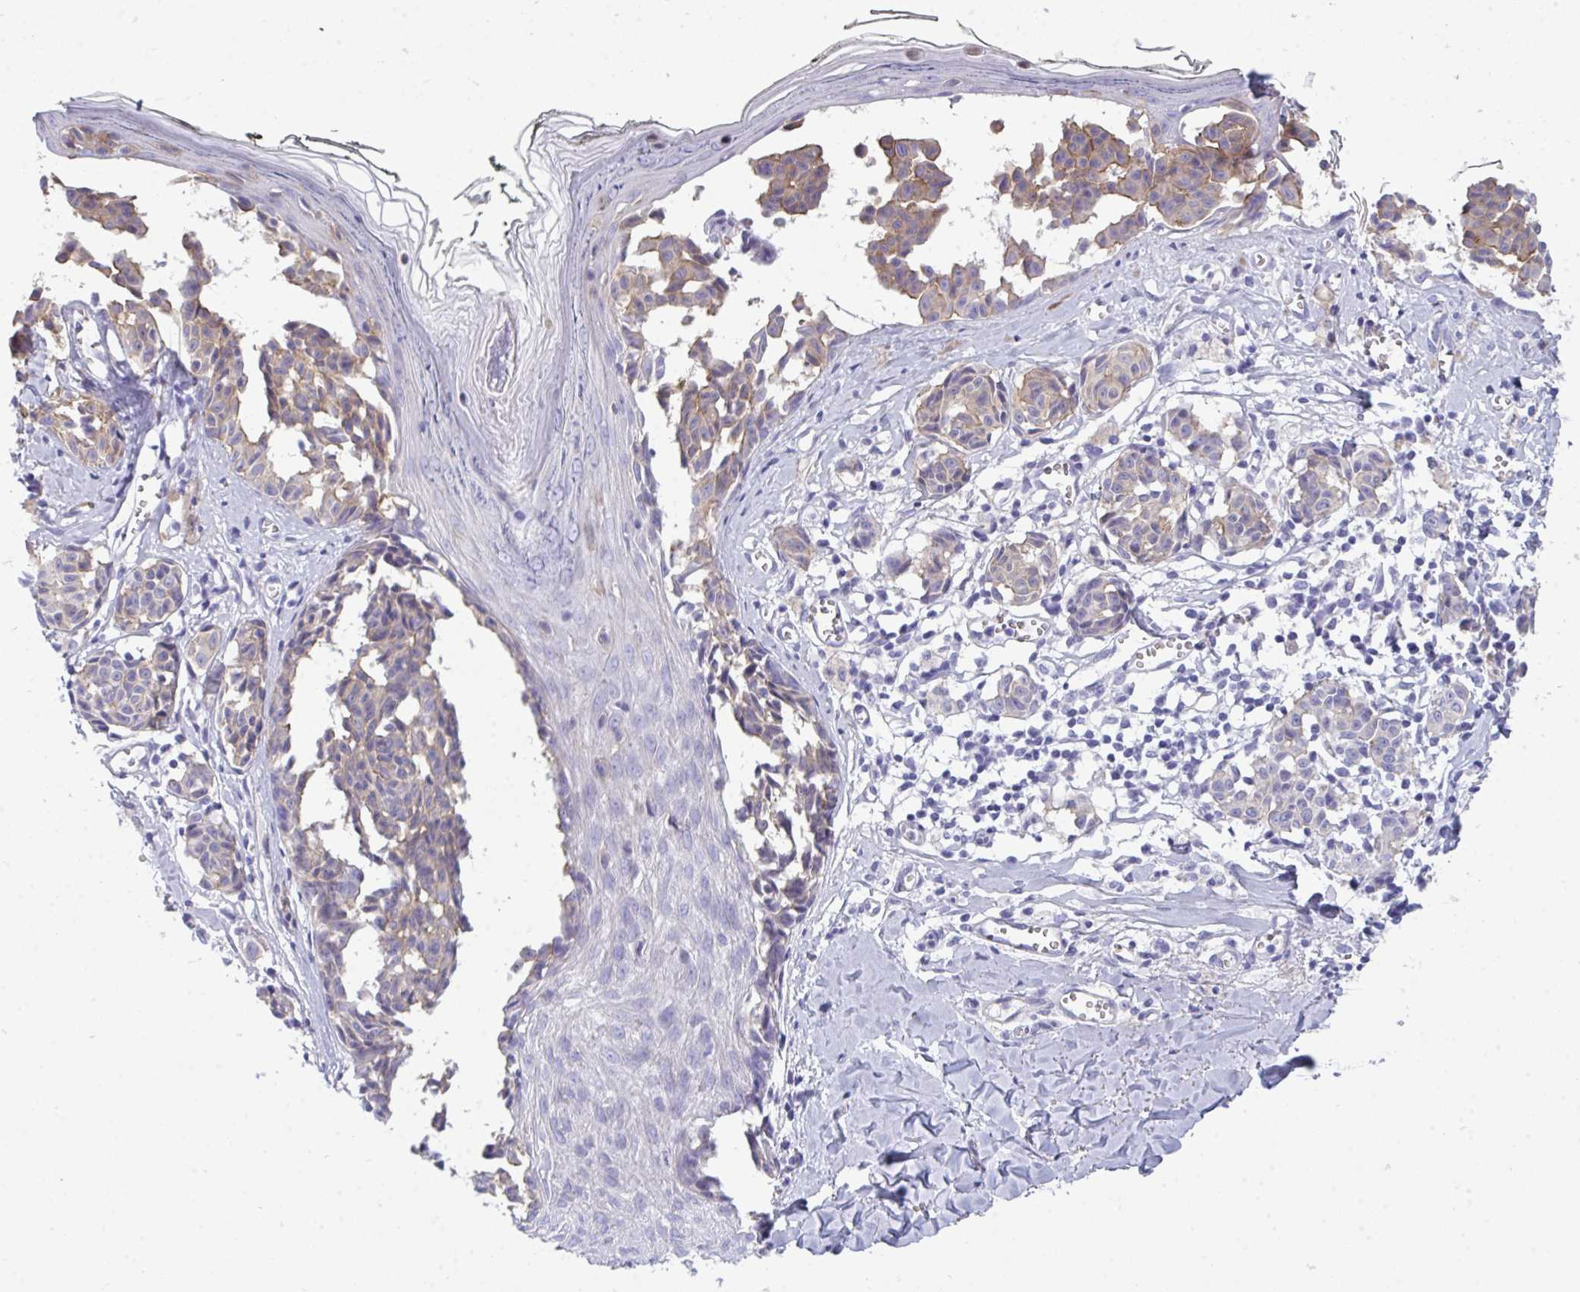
{"staining": {"intensity": "moderate", "quantity": ">75%", "location": "cytoplasmic/membranous"}, "tissue": "melanoma", "cell_type": "Tumor cells", "image_type": "cancer", "snomed": [{"axis": "morphology", "description": "Malignant melanoma, NOS"}, {"axis": "topography", "description": "Skin"}], "caption": "Malignant melanoma tissue demonstrates moderate cytoplasmic/membranous expression in about >75% of tumor cells", "gene": "MYH10", "patient": {"sex": "female", "age": 43}}